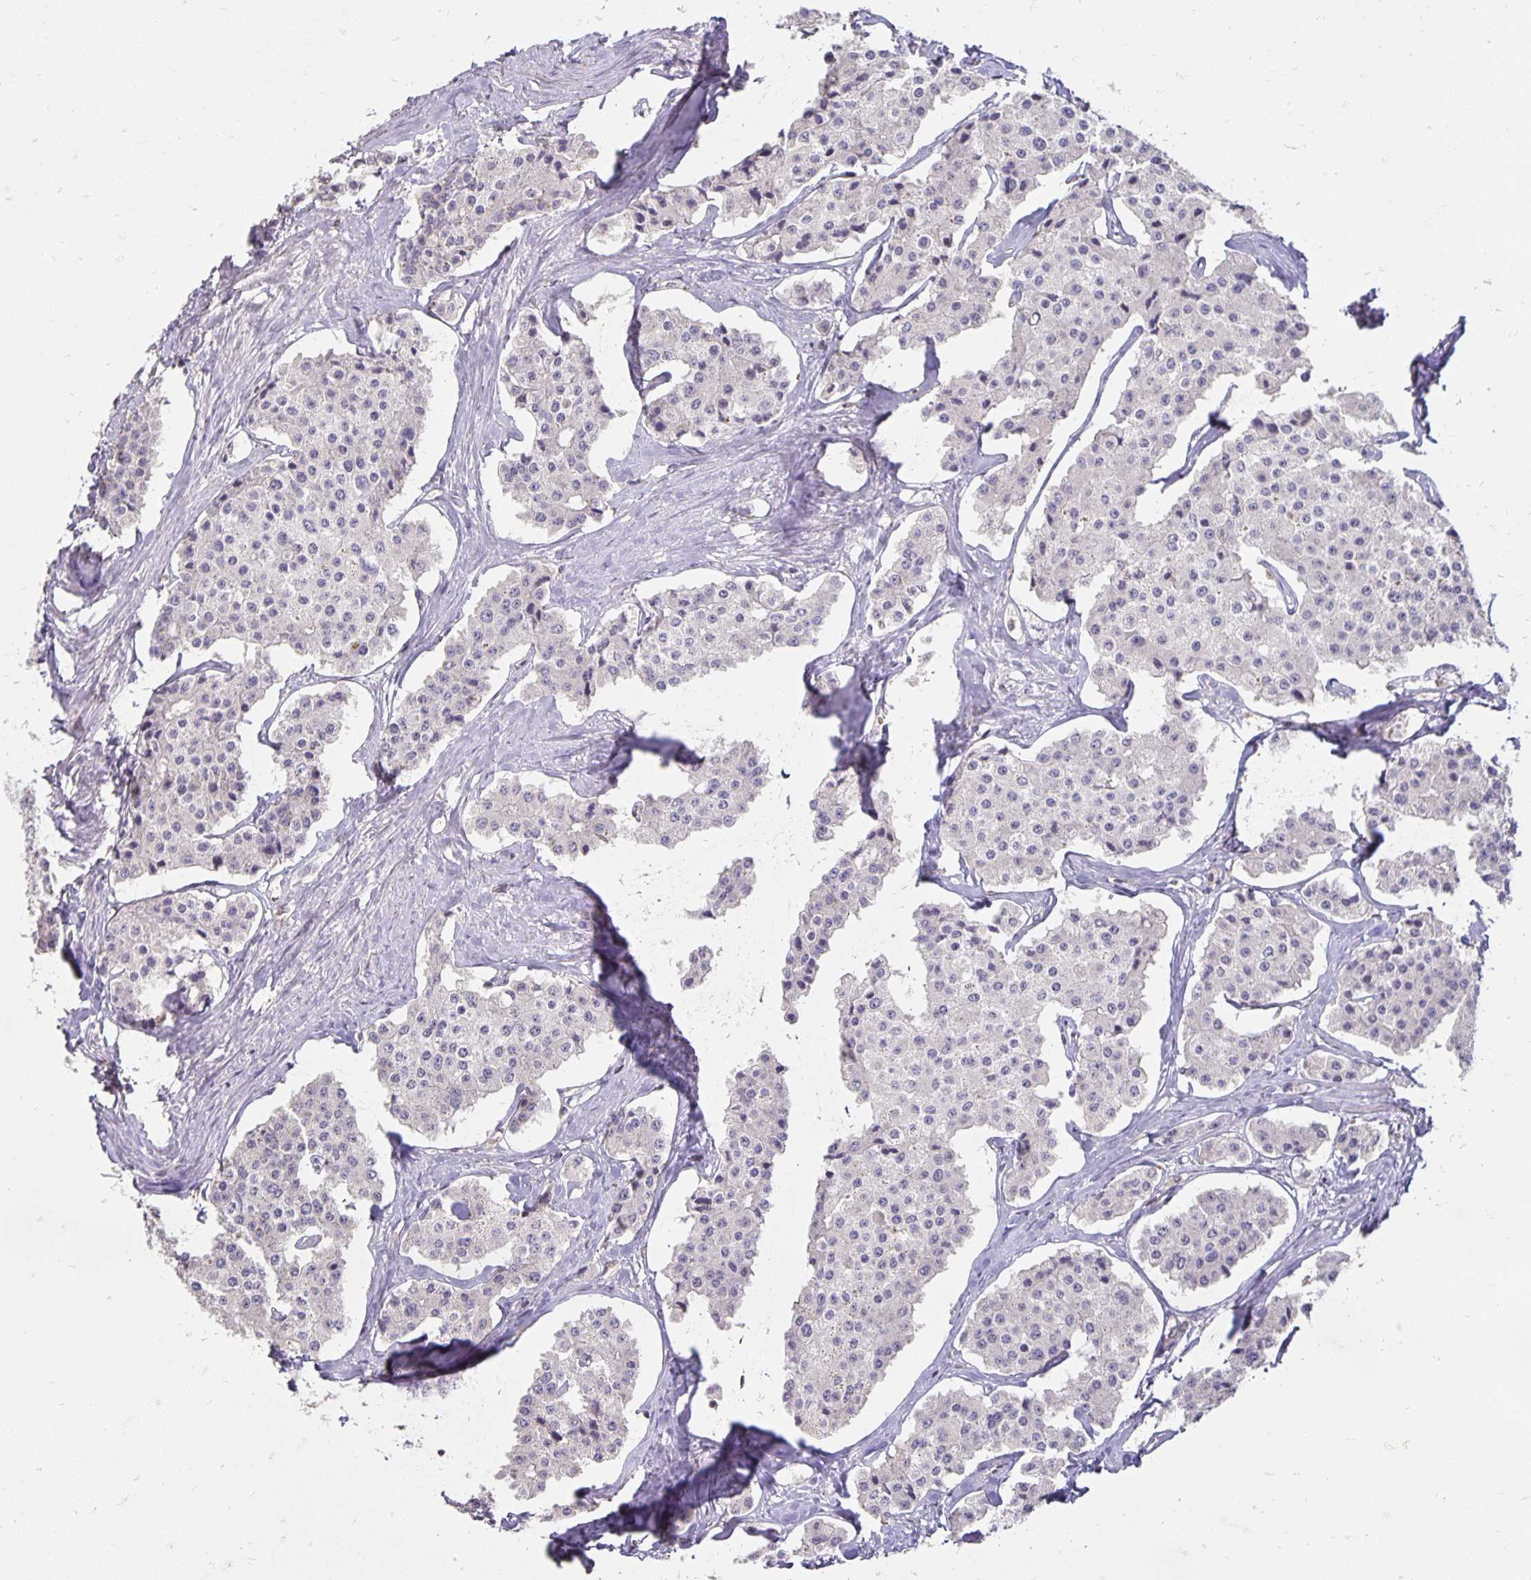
{"staining": {"intensity": "negative", "quantity": "none", "location": "none"}, "tissue": "carcinoid", "cell_type": "Tumor cells", "image_type": "cancer", "snomed": [{"axis": "morphology", "description": "Carcinoid, malignant, NOS"}, {"axis": "topography", "description": "Small intestine"}], "caption": "Immunohistochemistry image of neoplastic tissue: human carcinoid stained with DAB (3,3'-diaminobenzidine) demonstrates no significant protein staining in tumor cells.", "gene": "CST6", "patient": {"sex": "female", "age": 65}}